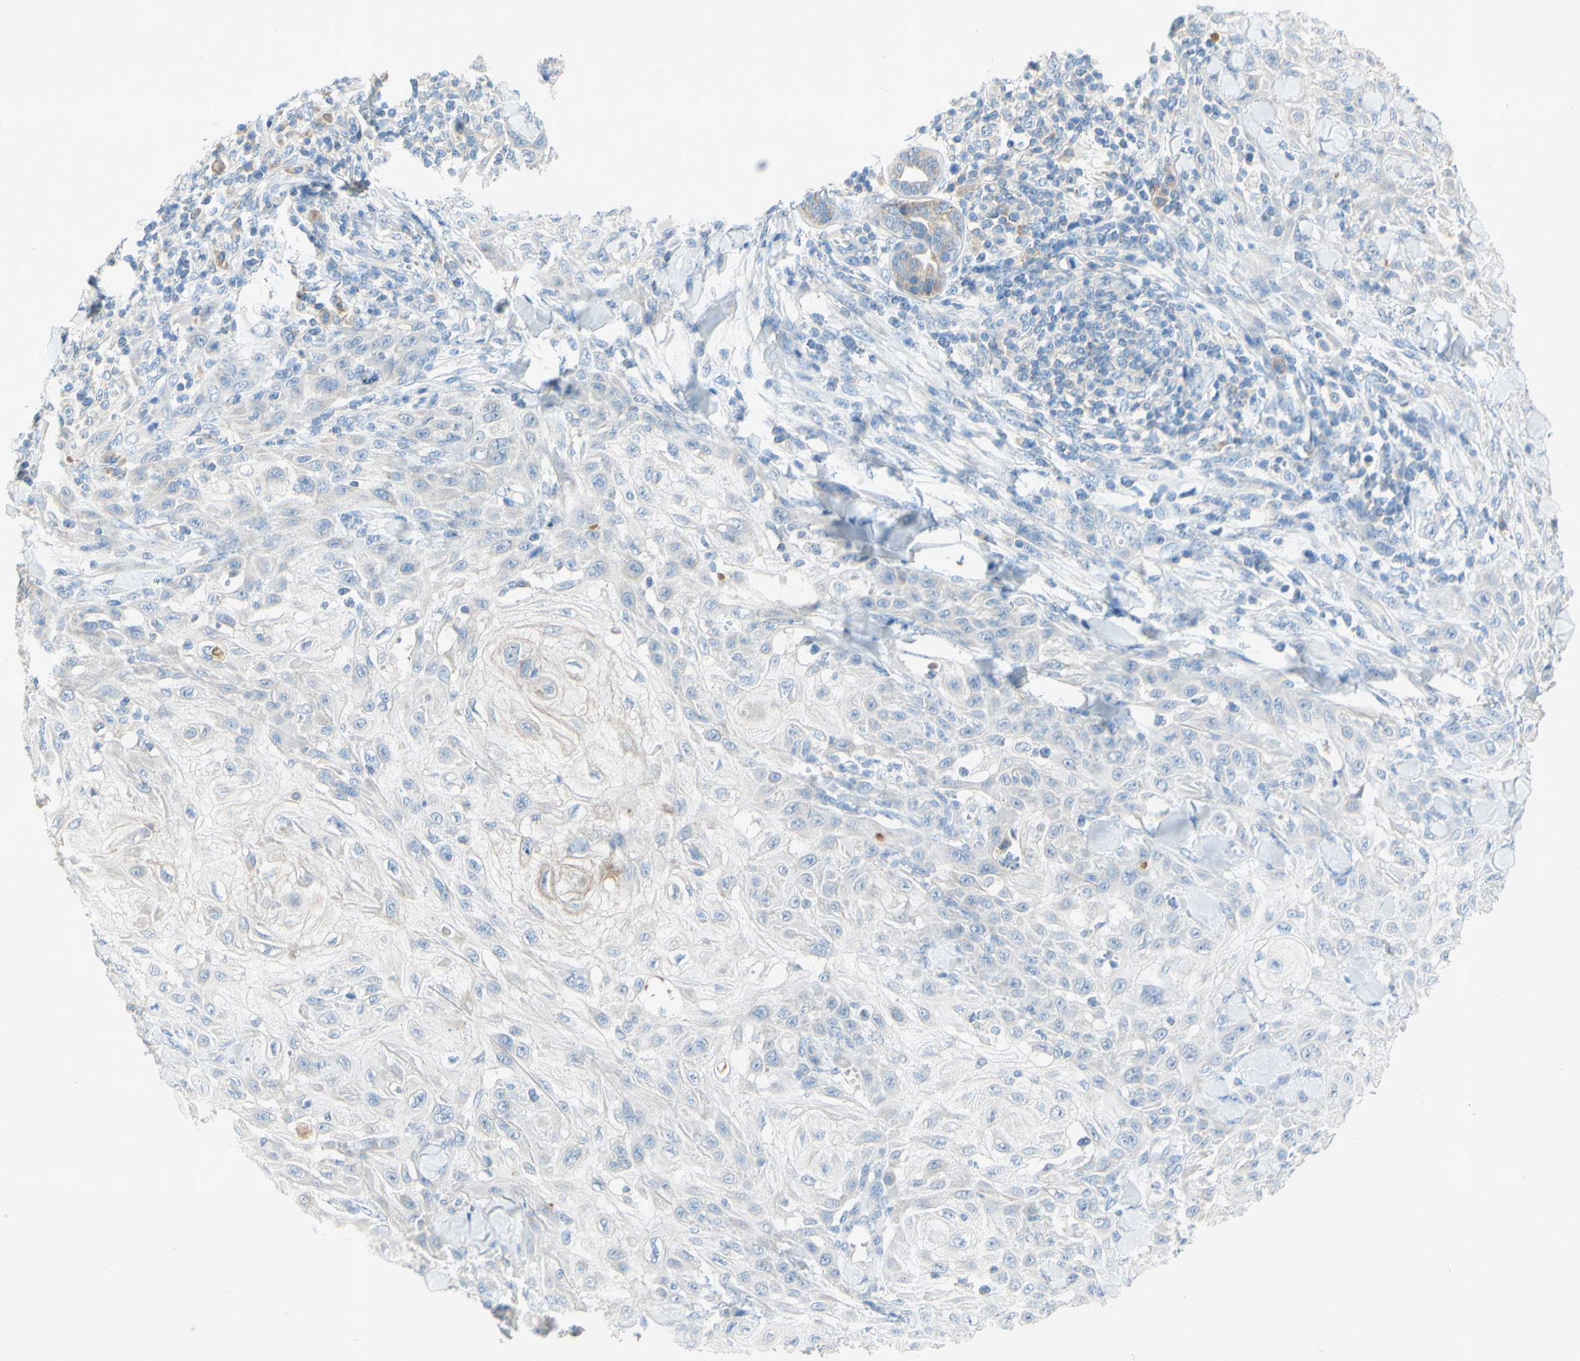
{"staining": {"intensity": "weak", "quantity": "<25%", "location": "cytoplasmic/membranous"}, "tissue": "skin cancer", "cell_type": "Tumor cells", "image_type": "cancer", "snomed": [{"axis": "morphology", "description": "Squamous cell carcinoma, NOS"}, {"axis": "topography", "description": "Skin"}], "caption": "Human skin cancer (squamous cell carcinoma) stained for a protein using IHC demonstrates no positivity in tumor cells.", "gene": "ACADL", "patient": {"sex": "male", "age": 24}}